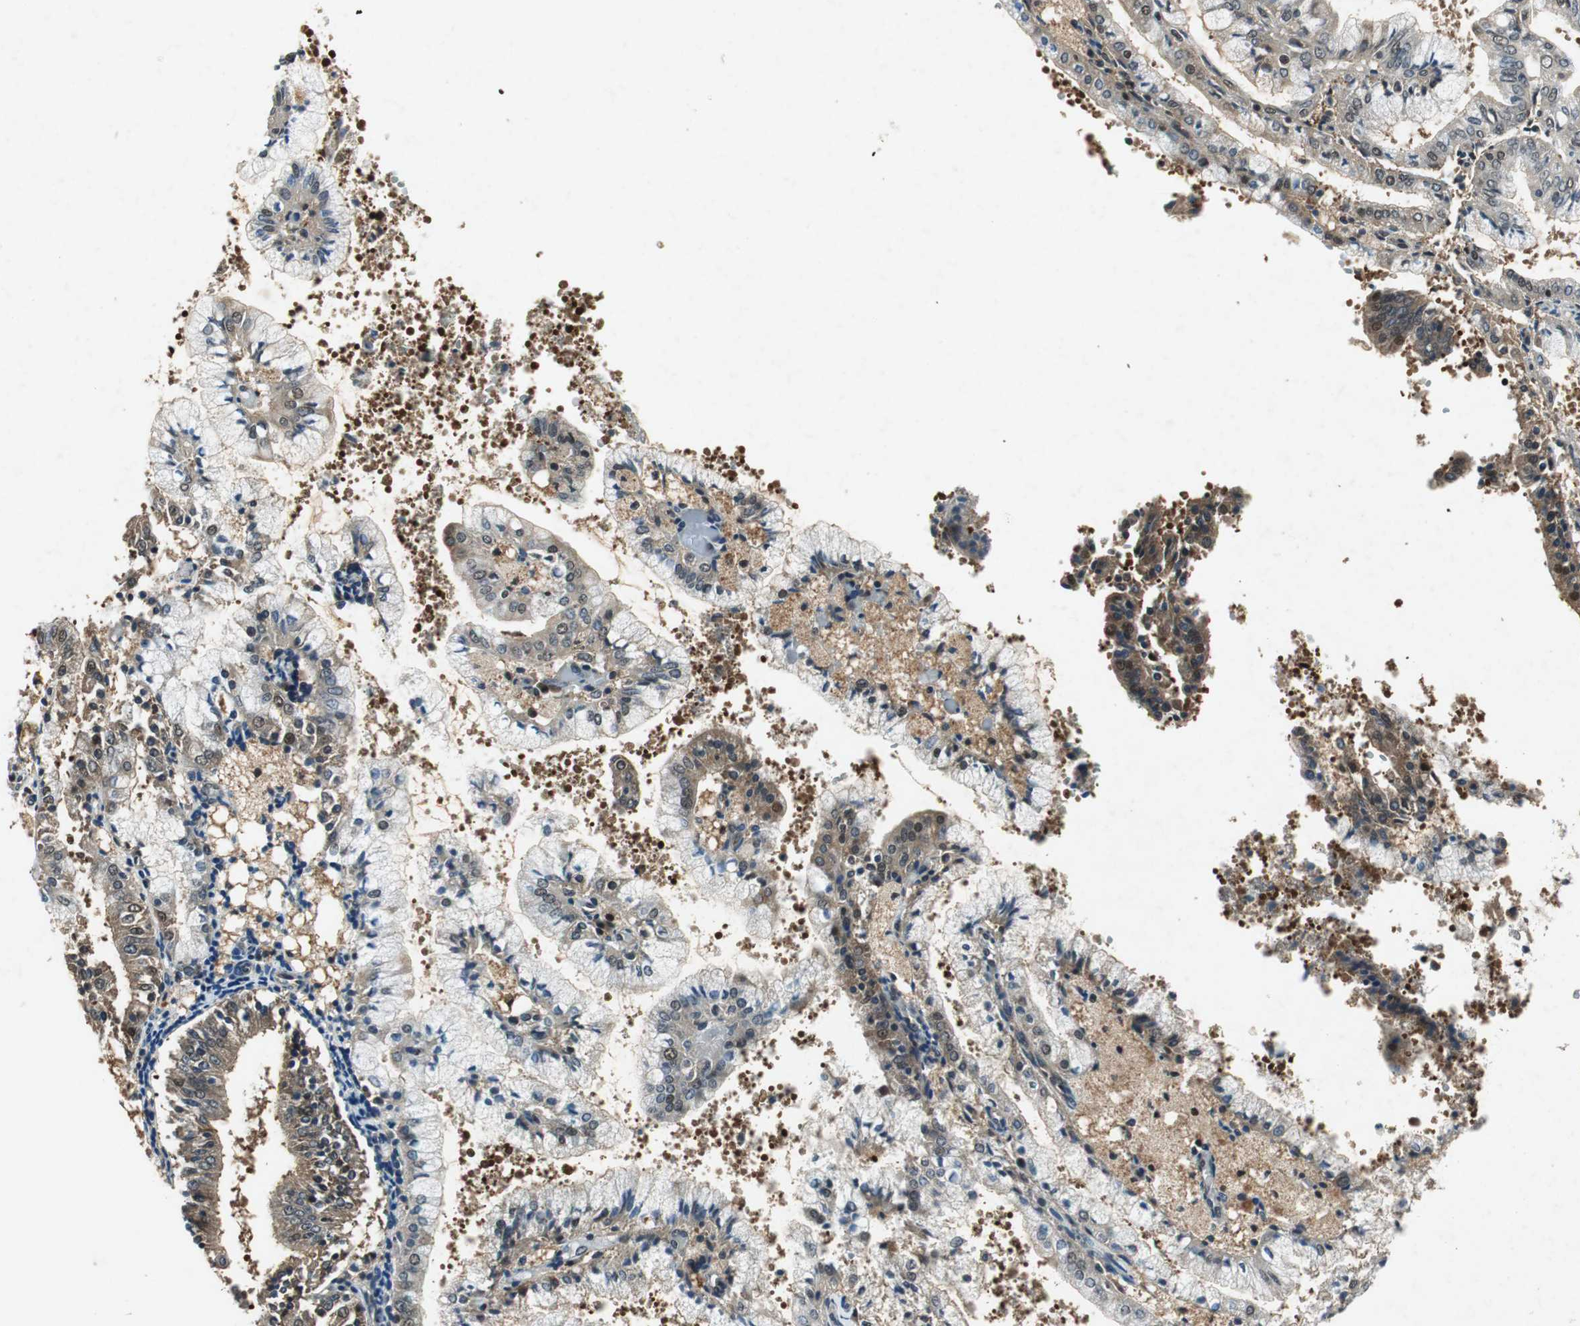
{"staining": {"intensity": "weak", "quantity": "25%-75%", "location": "cytoplasmic/membranous,nuclear"}, "tissue": "endometrial cancer", "cell_type": "Tumor cells", "image_type": "cancer", "snomed": [{"axis": "morphology", "description": "Adenocarcinoma, NOS"}, {"axis": "topography", "description": "Endometrium"}], "caption": "Protein staining of endometrial adenocarcinoma tissue exhibits weak cytoplasmic/membranous and nuclear expression in about 25%-75% of tumor cells.", "gene": "PSMB4", "patient": {"sex": "female", "age": 63}}